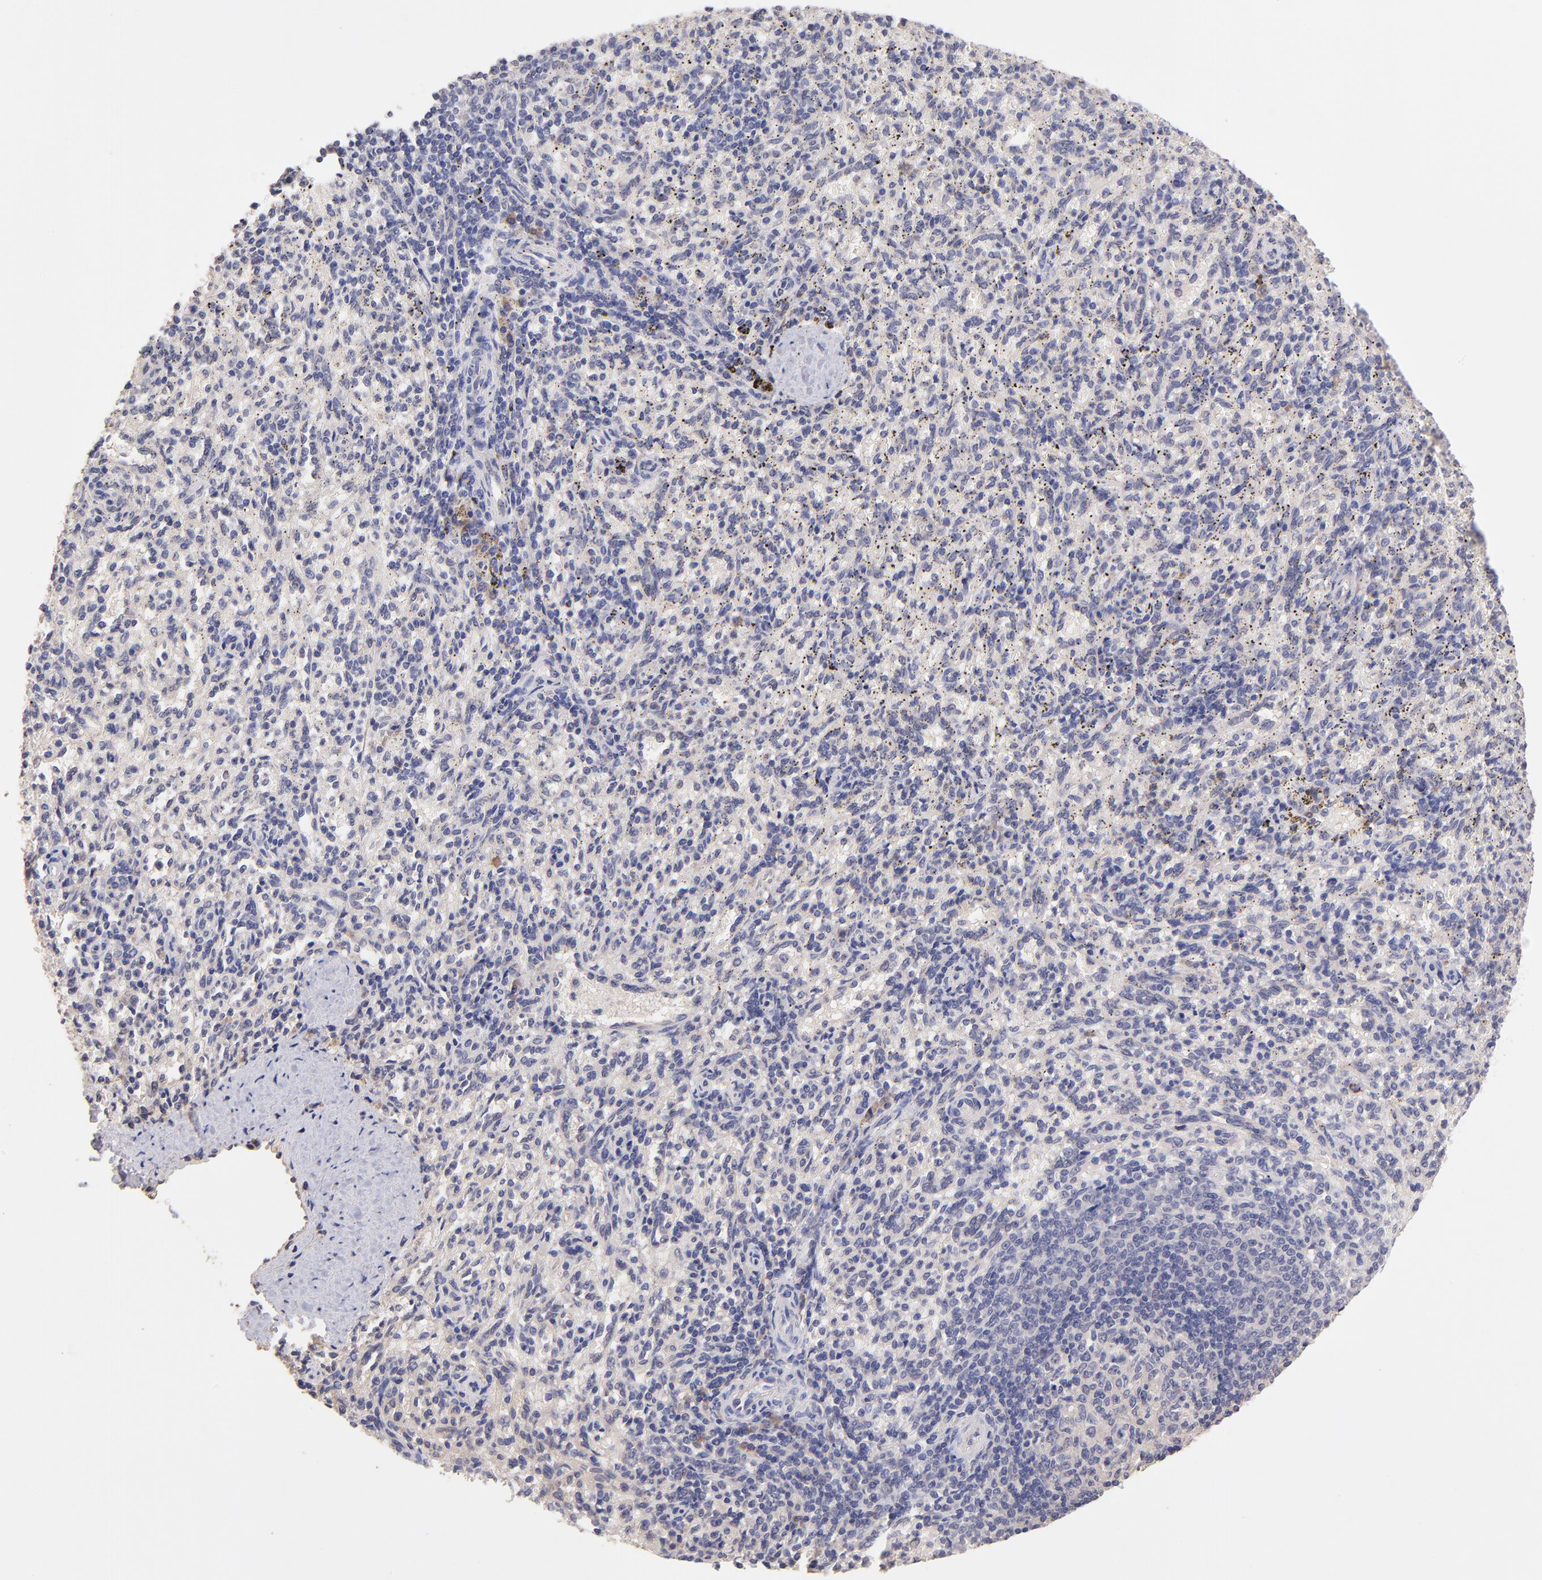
{"staining": {"intensity": "negative", "quantity": "none", "location": "none"}, "tissue": "spleen", "cell_type": "Cells in red pulp", "image_type": "normal", "snomed": [{"axis": "morphology", "description": "Normal tissue, NOS"}, {"axis": "topography", "description": "Spleen"}], "caption": "This is an IHC histopathology image of unremarkable spleen. There is no staining in cells in red pulp.", "gene": "RNASEL", "patient": {"sex": "female", "age": 10}}